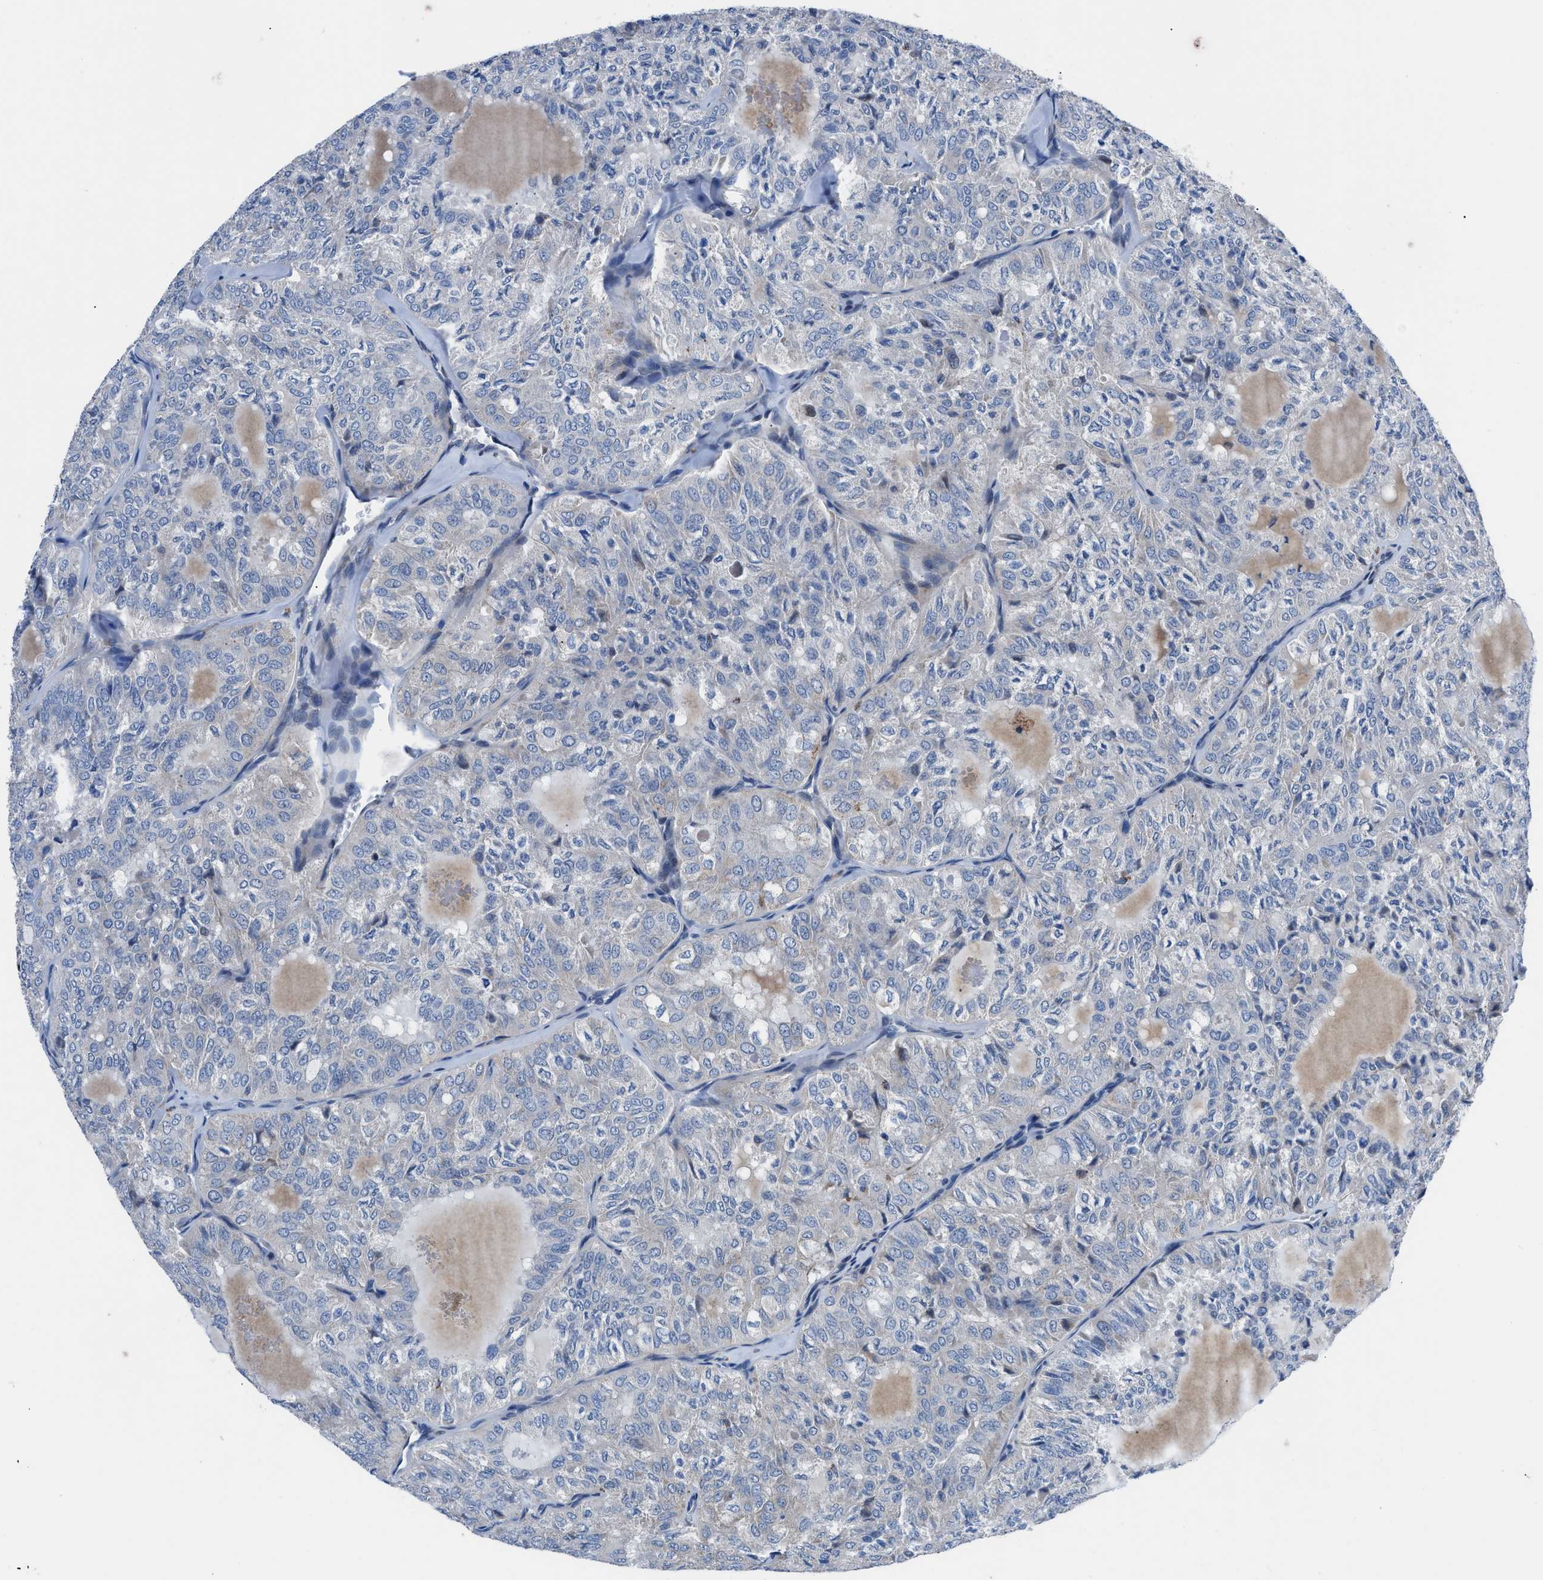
{"staining": {"intensity": "negative", "quantity": "none", "location": "none"}, "tissue": "thyroid cancer", "cell_type": "Tumor cells", "image_type": "cancer", "snomed": [{"axis": "morphology", "description": "Follicular adenoma carcinoma, NOS"}, {"axis": "topography", "description": "Thyroid gland"}], "caption": "A photomicrograph of thyroid cancer (follicular adenoma carcinoma) stained for a protein demonstrates no brown staining in tumor cells.", "gene": "UAP1", "patient": {"sex": "male", "age": 75}}